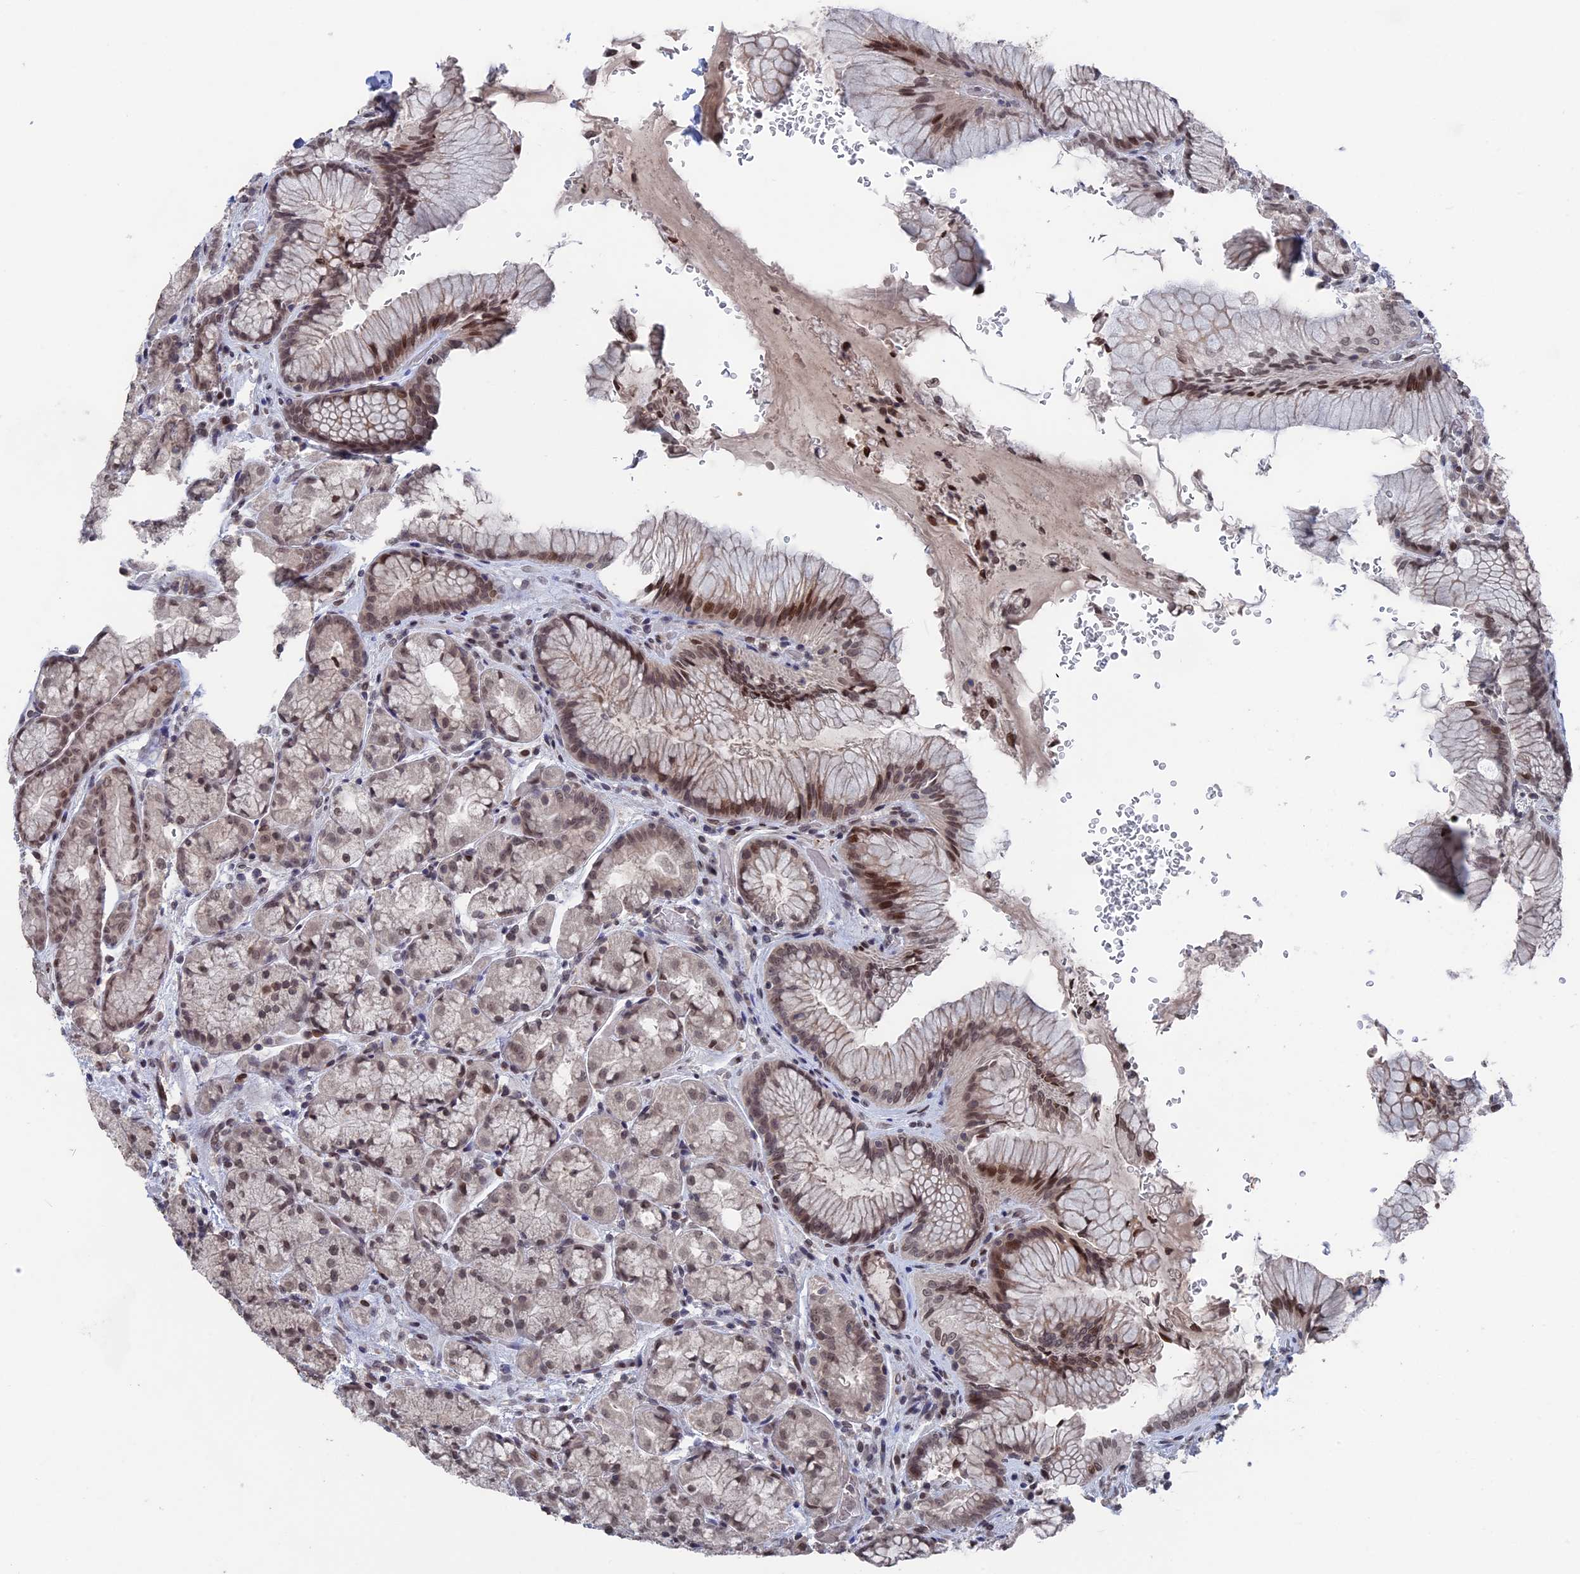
{"staining": {"intensity": "moderate", "quantity": "25%-75%", "location": "nuclear"}, "tissue": "stomach", "cell_type": "Glandular cells", "image_type": "normal", "snomed": [{"axis": "morphology", "description": "Normal tissue, NOS"}, {"axis": "topography", "description": "Stomach"}], "caption": "Stomach stained for a protein shows moderate nuclear positivity in glandular cells. (DAB = brown stain, brightfield microscopy at high magnification).", "gene": "NR2C2AP", "patient": {"sex": "male", "age": 63}}